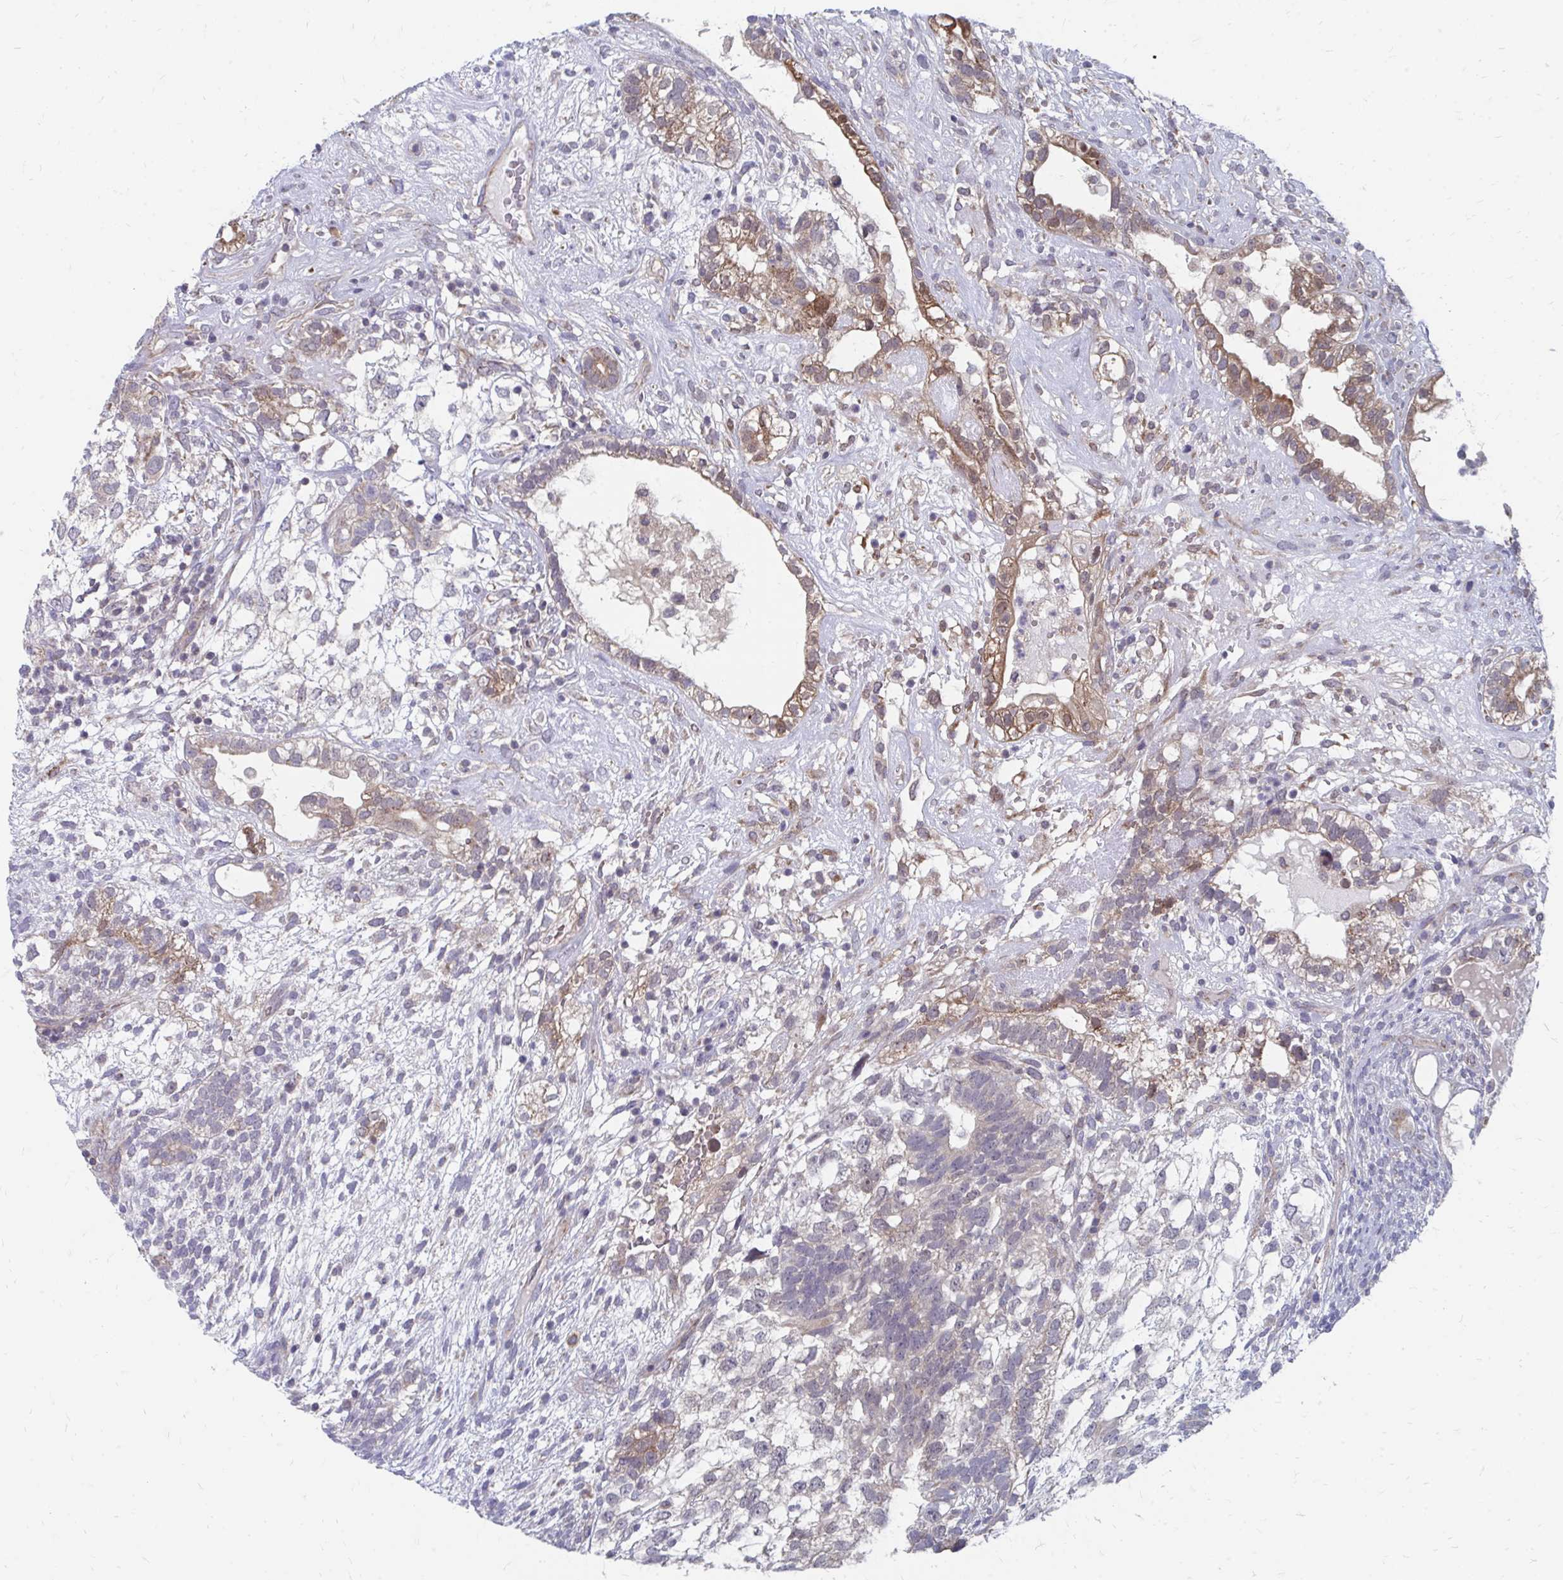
{"staining": {"intensity": "moderate", "quantity": "25%-75%", "location": "cytoplasmic/membranous"}, "tissue": "testis cancer", "cell_type": "Tumor cells", "image_type": "cancer", "snomed": [{"axis": "morphology", "description": "Seminoma, NOS"}, {"axis": "morphology", "description": "Carcinoma, Embryonal, NOS"}, {"axis": "topography", "description": "Testis"}], "caption": "Human testis seminoma stained with a brown dye reveals moderate cytoplasmic/membranous positive expression in about 25%-75% of tumor cells.", "gene": "PABIR3", "patient": {"sex": "male", "age": 41}}